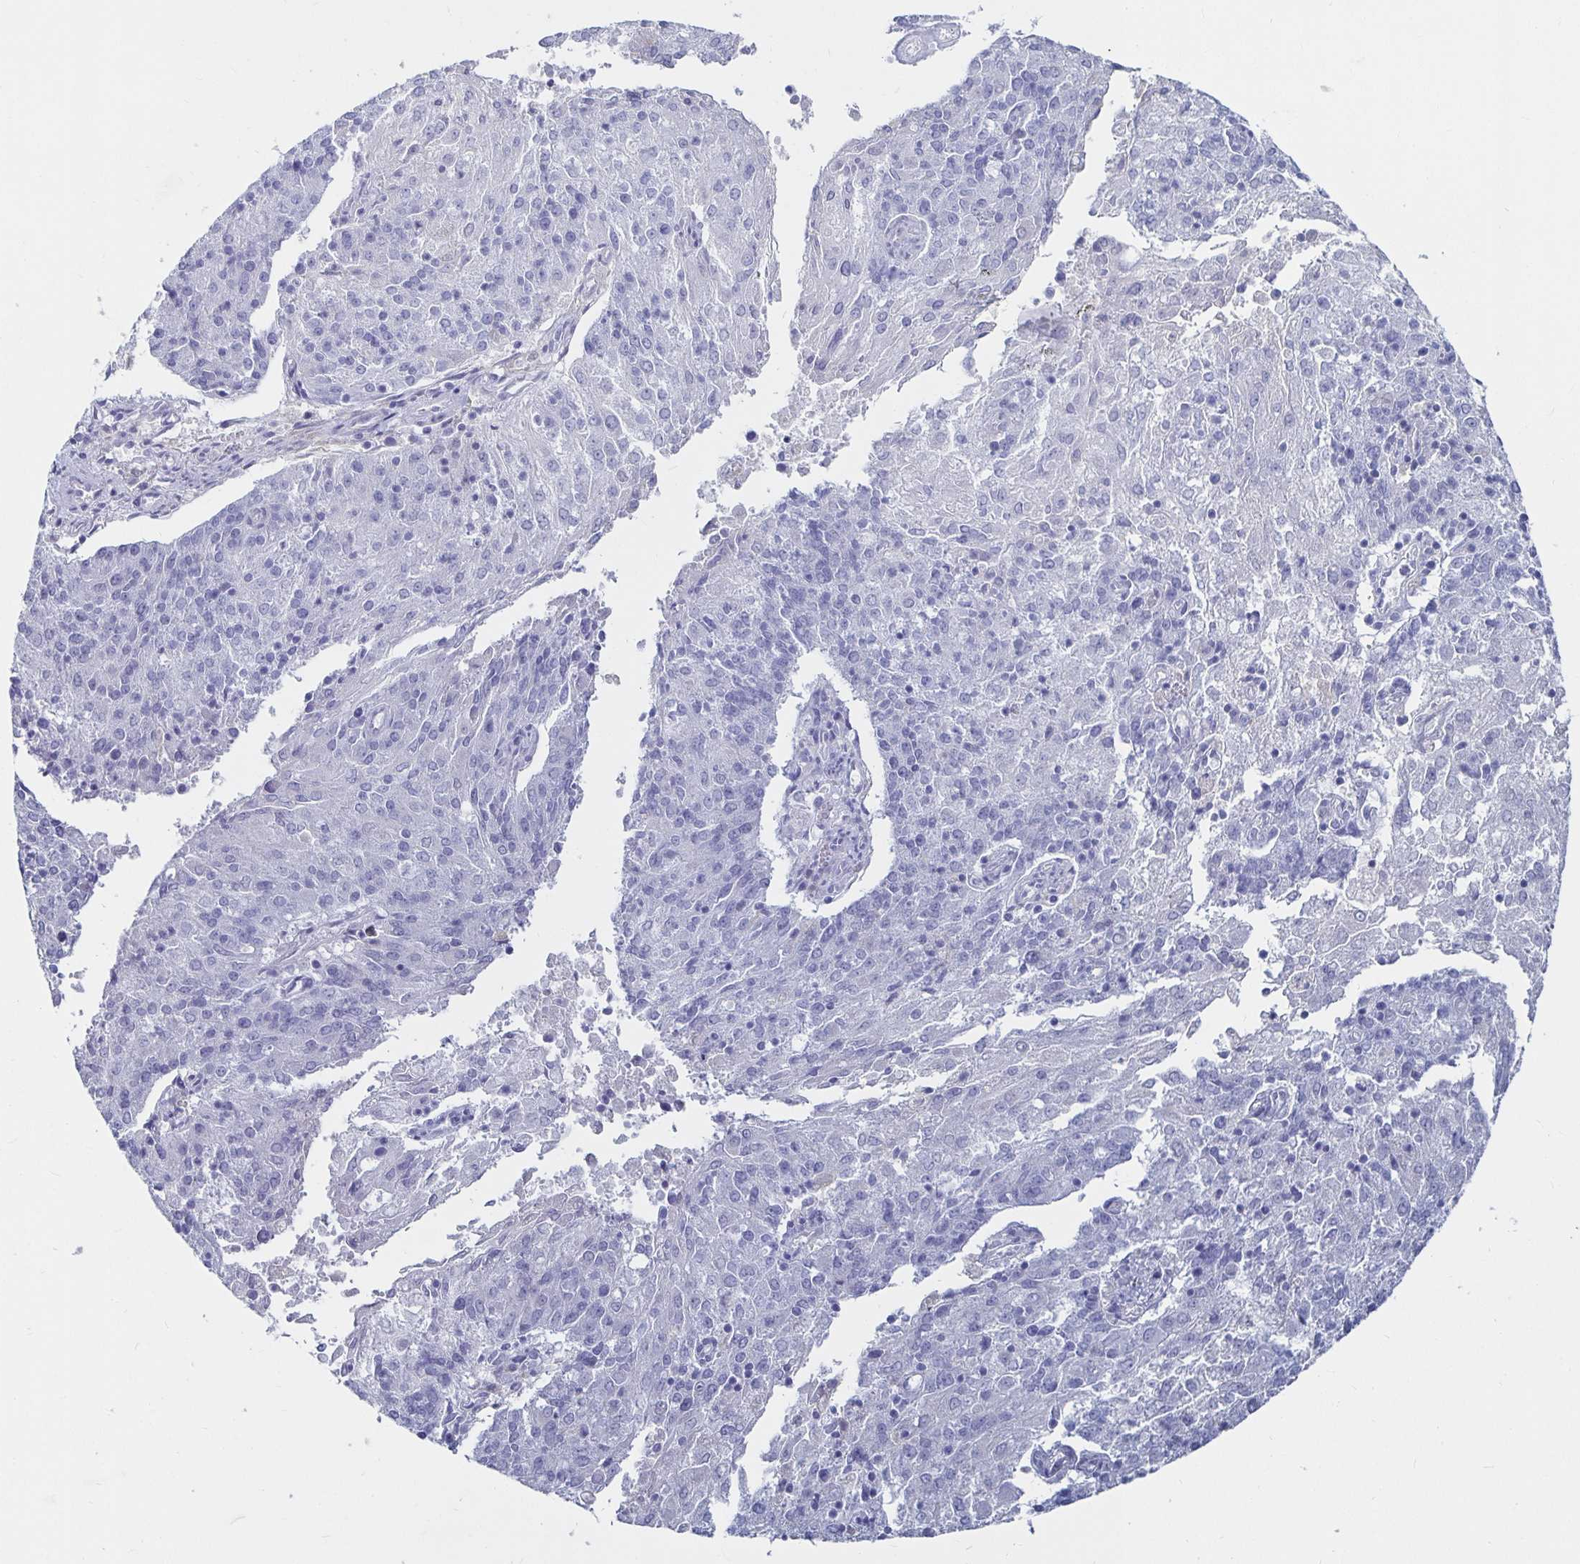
{"staining": {"intensity": "negative", "quantity": "none", "location": "none"}, "tissue": "endometrial cancer", "cell_type": "Tumor cells", "image_type": "cancer", "snomed": [{"axis": "morphology", "description": "Adenocarcinoma, NOS"}, {"axis": "topography", "description": "Endometrium"}], "caption": "The histopathology image exhibits no significant expression in tumor cells of adenocarcinoma (endometrial). The staining is performed using DAB brown chromogen with nuclei counter-stained in using hematoxylin.", "gene": "CA9", "patient": {"sex": "female", "age": 82}}